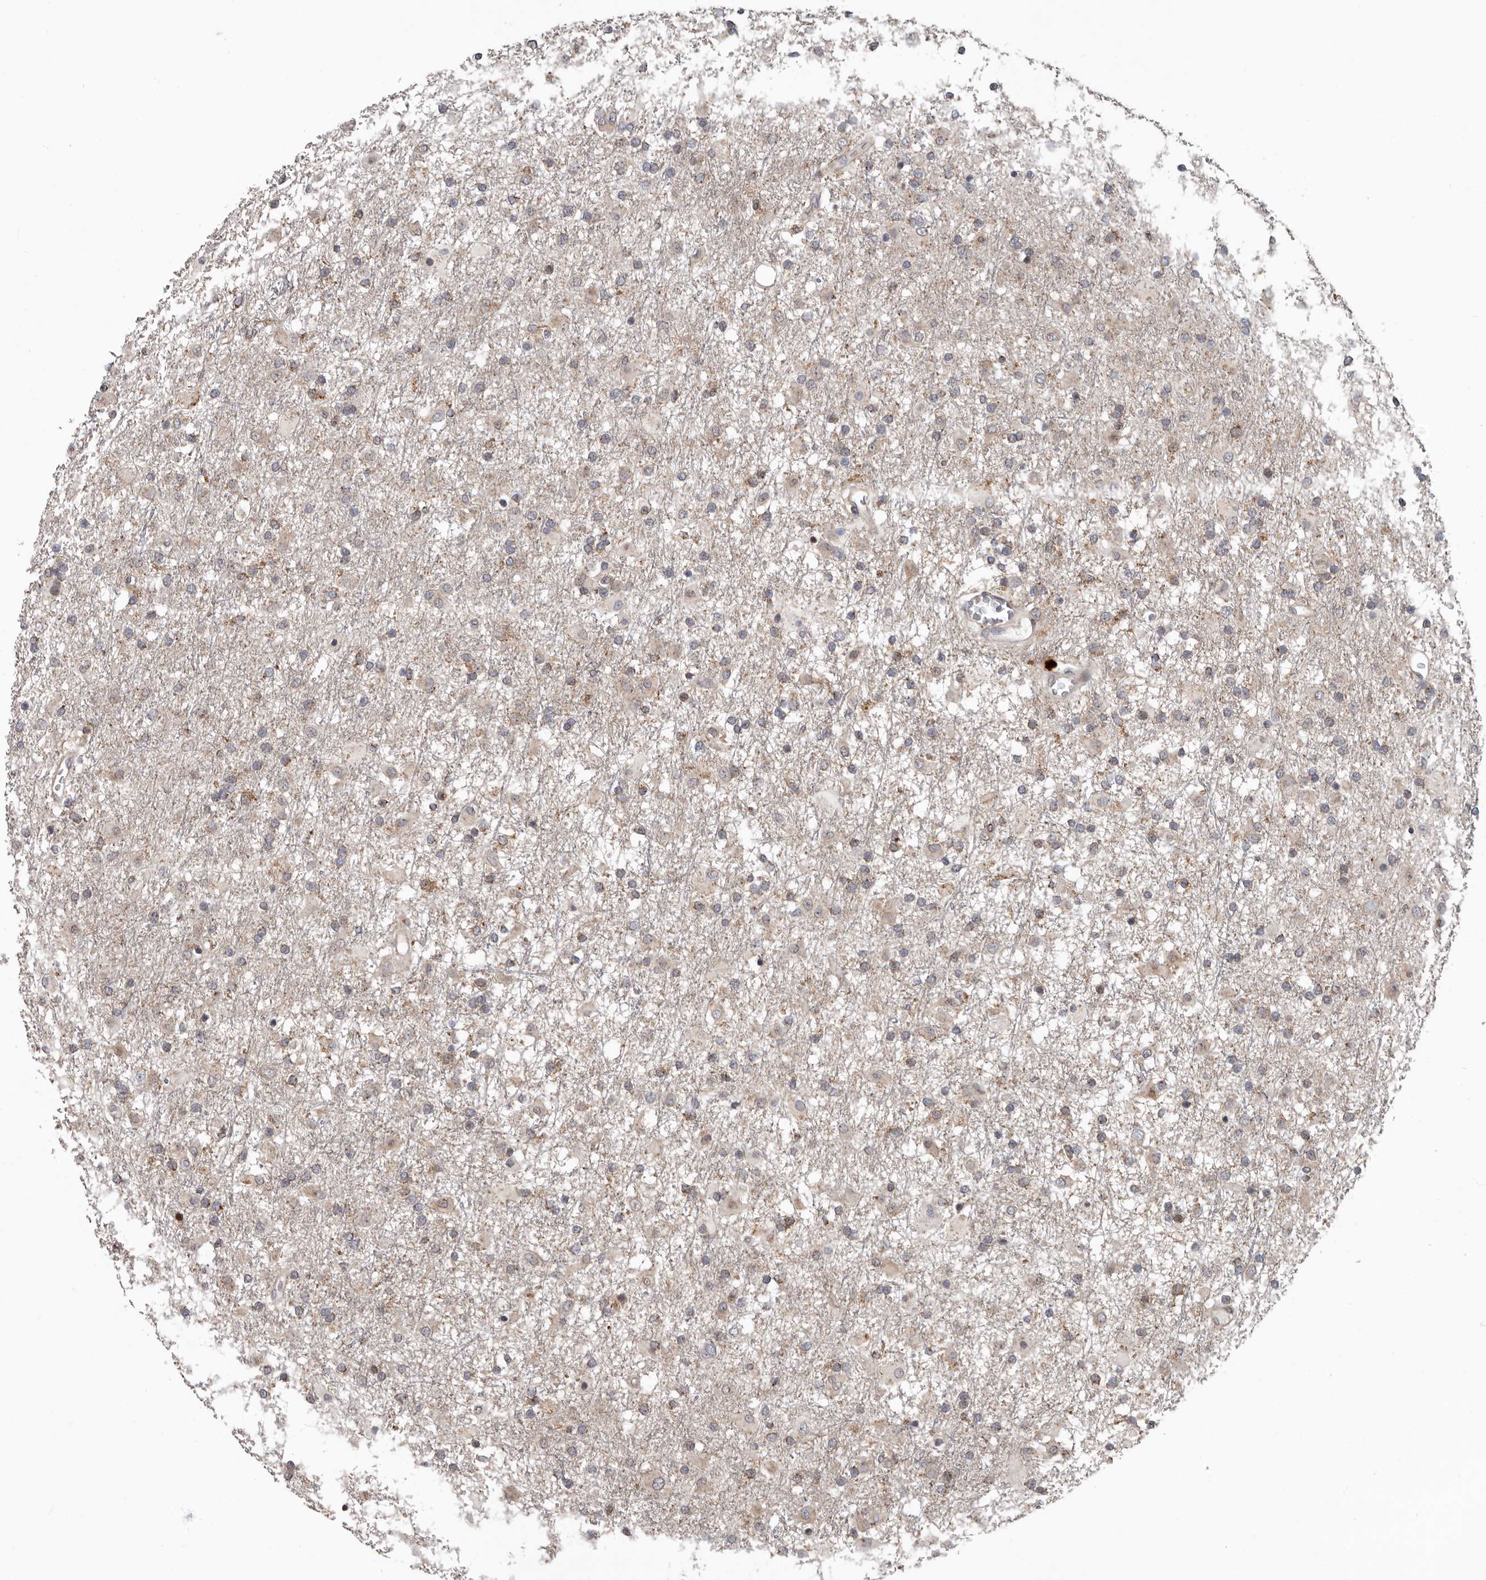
{"staining": {"intensity": "moderate", "quantity": "25%-75%", "location": "cytoplasmic/membranous"}, "tissue": "glioma", "cell_type": "Tumor cells", "image_type": "cancer", "snomed": [{"axis": "morphology", "description": "Glioma, malignant, Low grade"}, {"axis": "topography", "description": "Brain"}], "caption": "Immunohistochemistry of human malignant low-grade glioma displays medium levels of moderate cytoplasmic/membranous positivity in about 25%-75% of tumor cells. The protein is shown in brown color, while the nuclei are stained blue.", "gene": "FGFR4", "patient": {"sex": "male", "age": 65}}